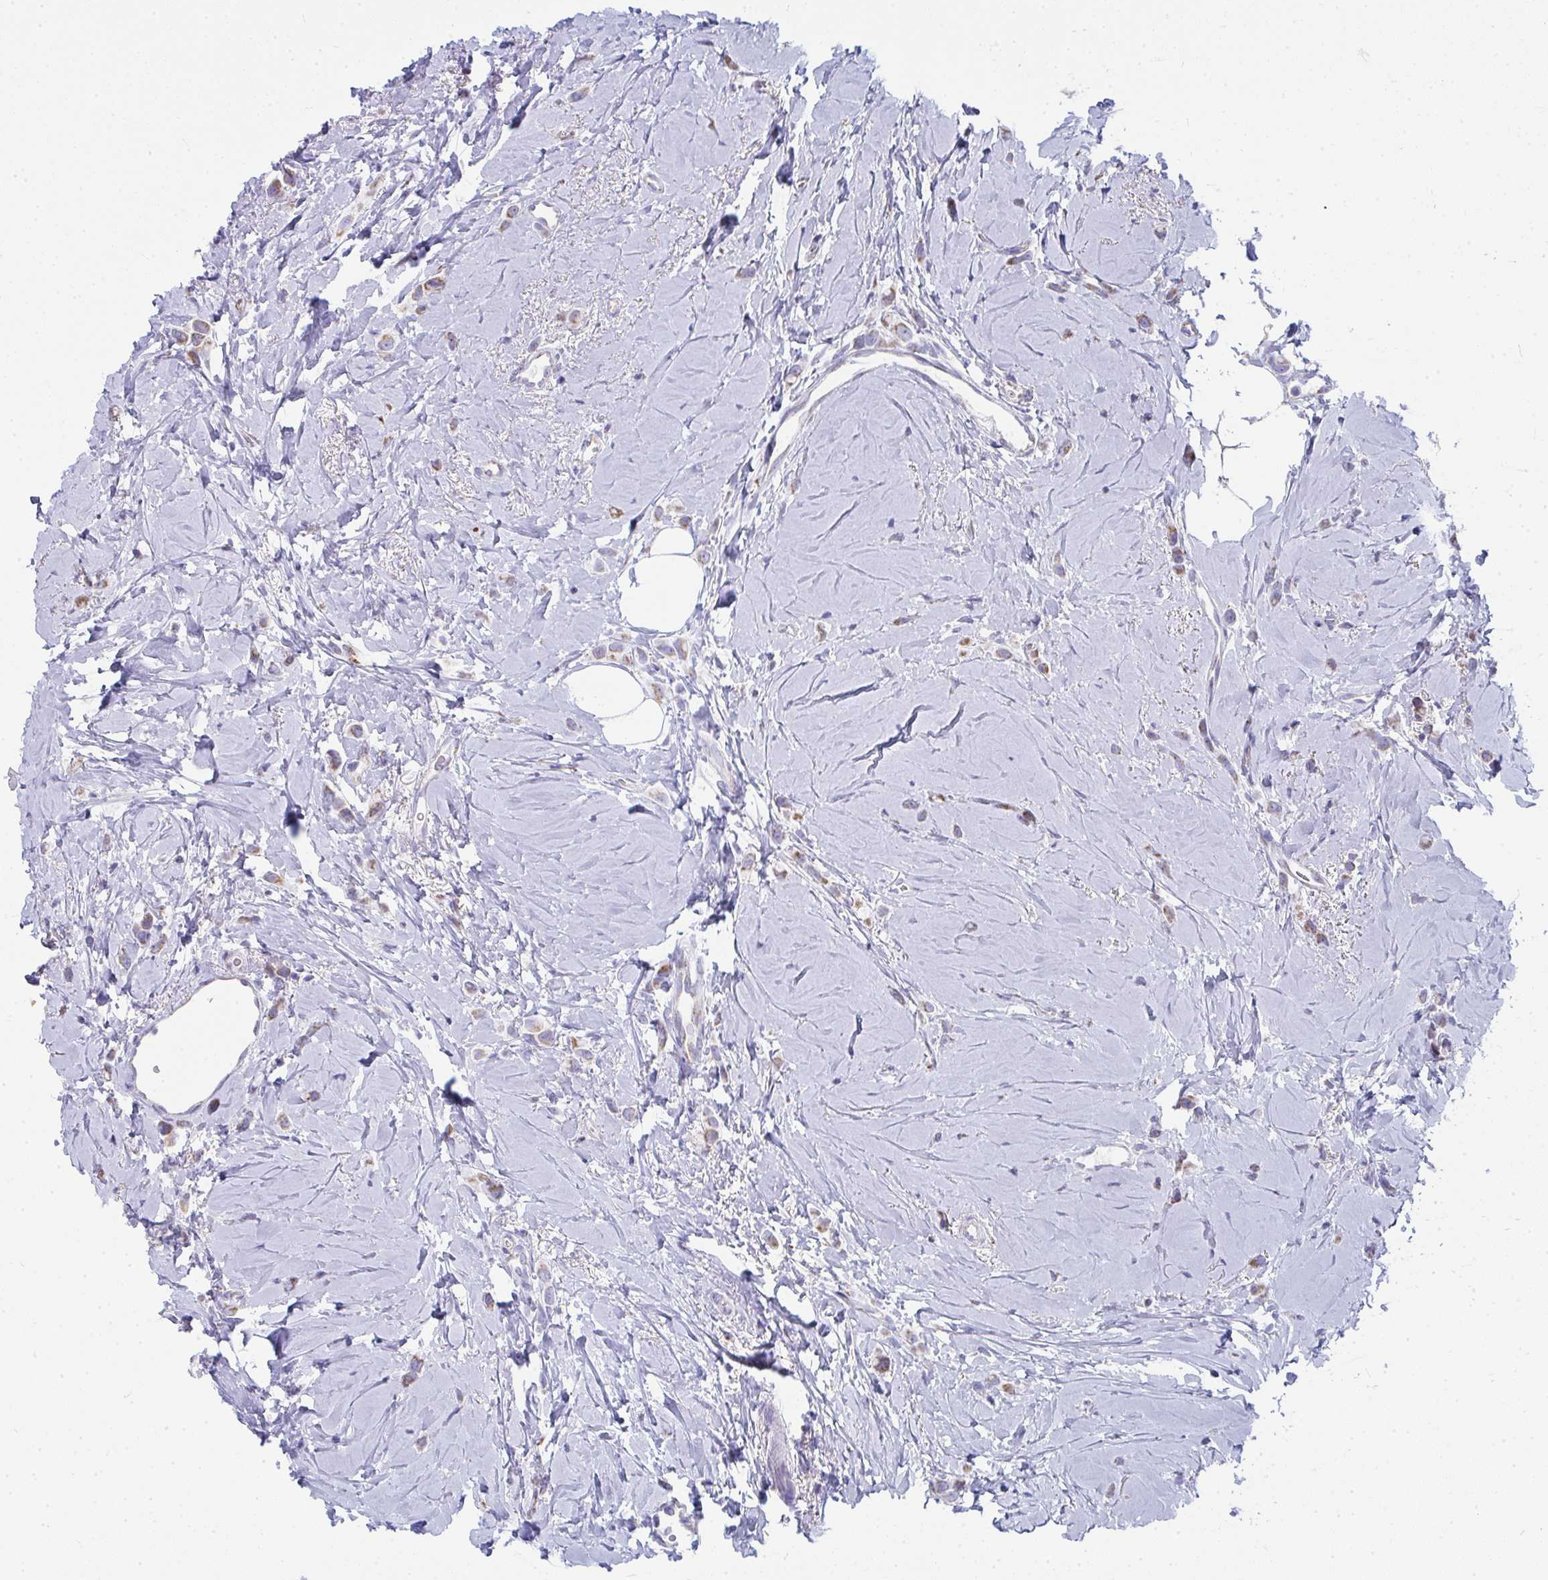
{"staining": {"intensity": "negative", "quantity": "none", "location": "none"}, "tissue": "breast cancer", "cell_type": "Tumor cells", "image_type": "cancer", "snomed": [{"axis": "morphology", "description": "Lobular carcinoma"}, {"axis": "topography", "description": "Breast"}], "caption": "Immunohistochemical staining of human breast cancer displays no significant staining in tumor cells.", "gene": "SLC6A1", "patient": {"sex": "female", "age": 66}}